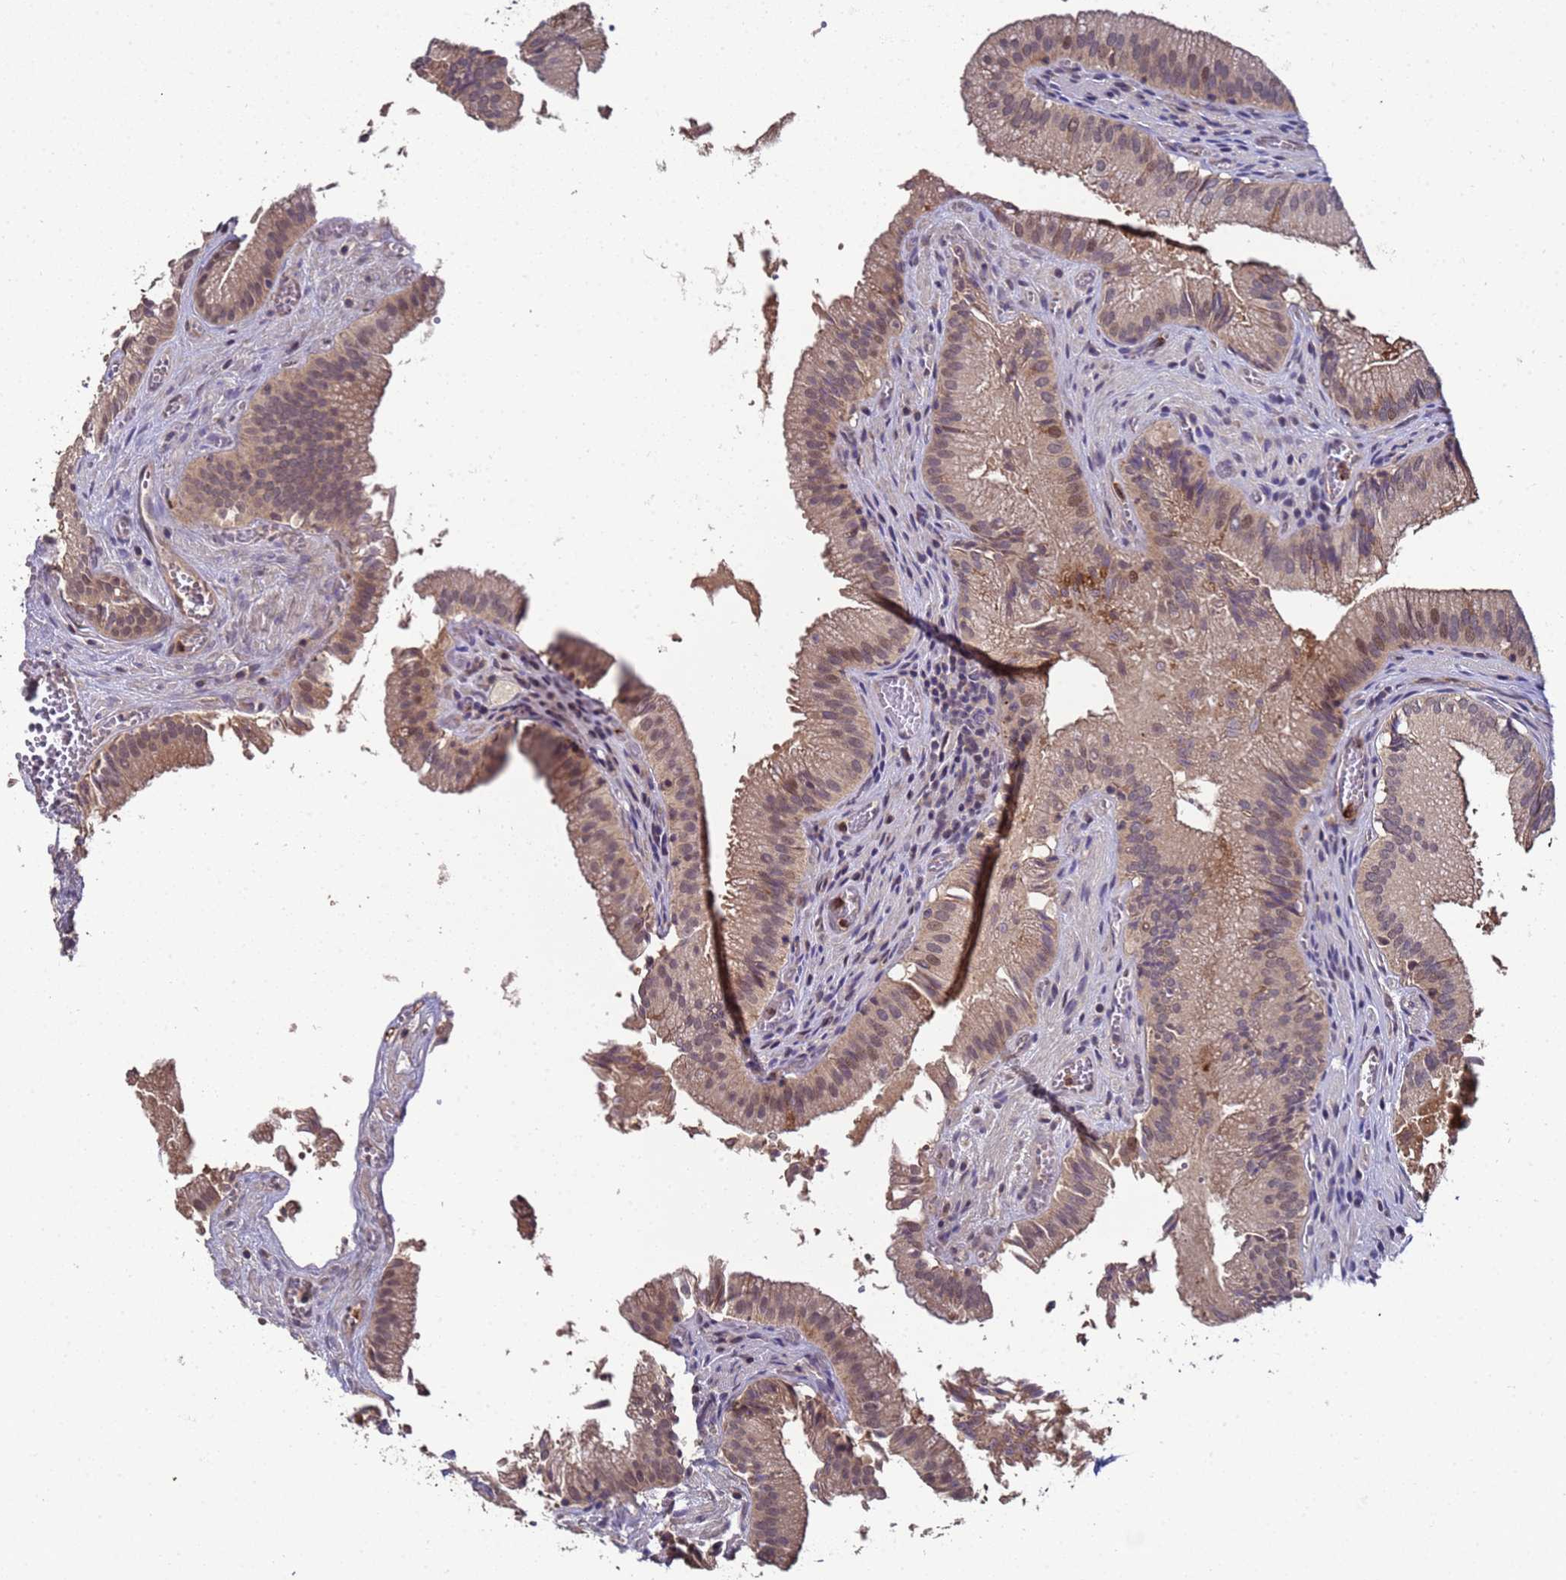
{"staining": {"intensity": "moderate", "quantity": ">75%", "location": "cytoplasmic/membranous,nuclear"}, "tissue": "gallbladder", "cell_type": "Glandular cells", "image_type": "normal", "snomed": [{"axis": "morphology", "description": "Normal tissue, NOS"}, {"axis": "topography", "description": "Gallbladder"}, {"axis": "topography", "description": "Peripheral nerve tissue"}], "caption": "Immunohistochemistry (IHC) staining of benign gallbladder, which displays medium levels of moderate cytoplasmic/membranous,nuclear expression in about >75% of glandular cells indicating moderate cytoplasmic/membranous,nuclear protein expression. The staining was performed using DAB (3,3'-diaminobenzidine) (brown) for protein detection and nuclei were counterstained in hematoxylin (blue).", "gene": "GSTCD", "patient": {"sex": "male", "age": 17}}